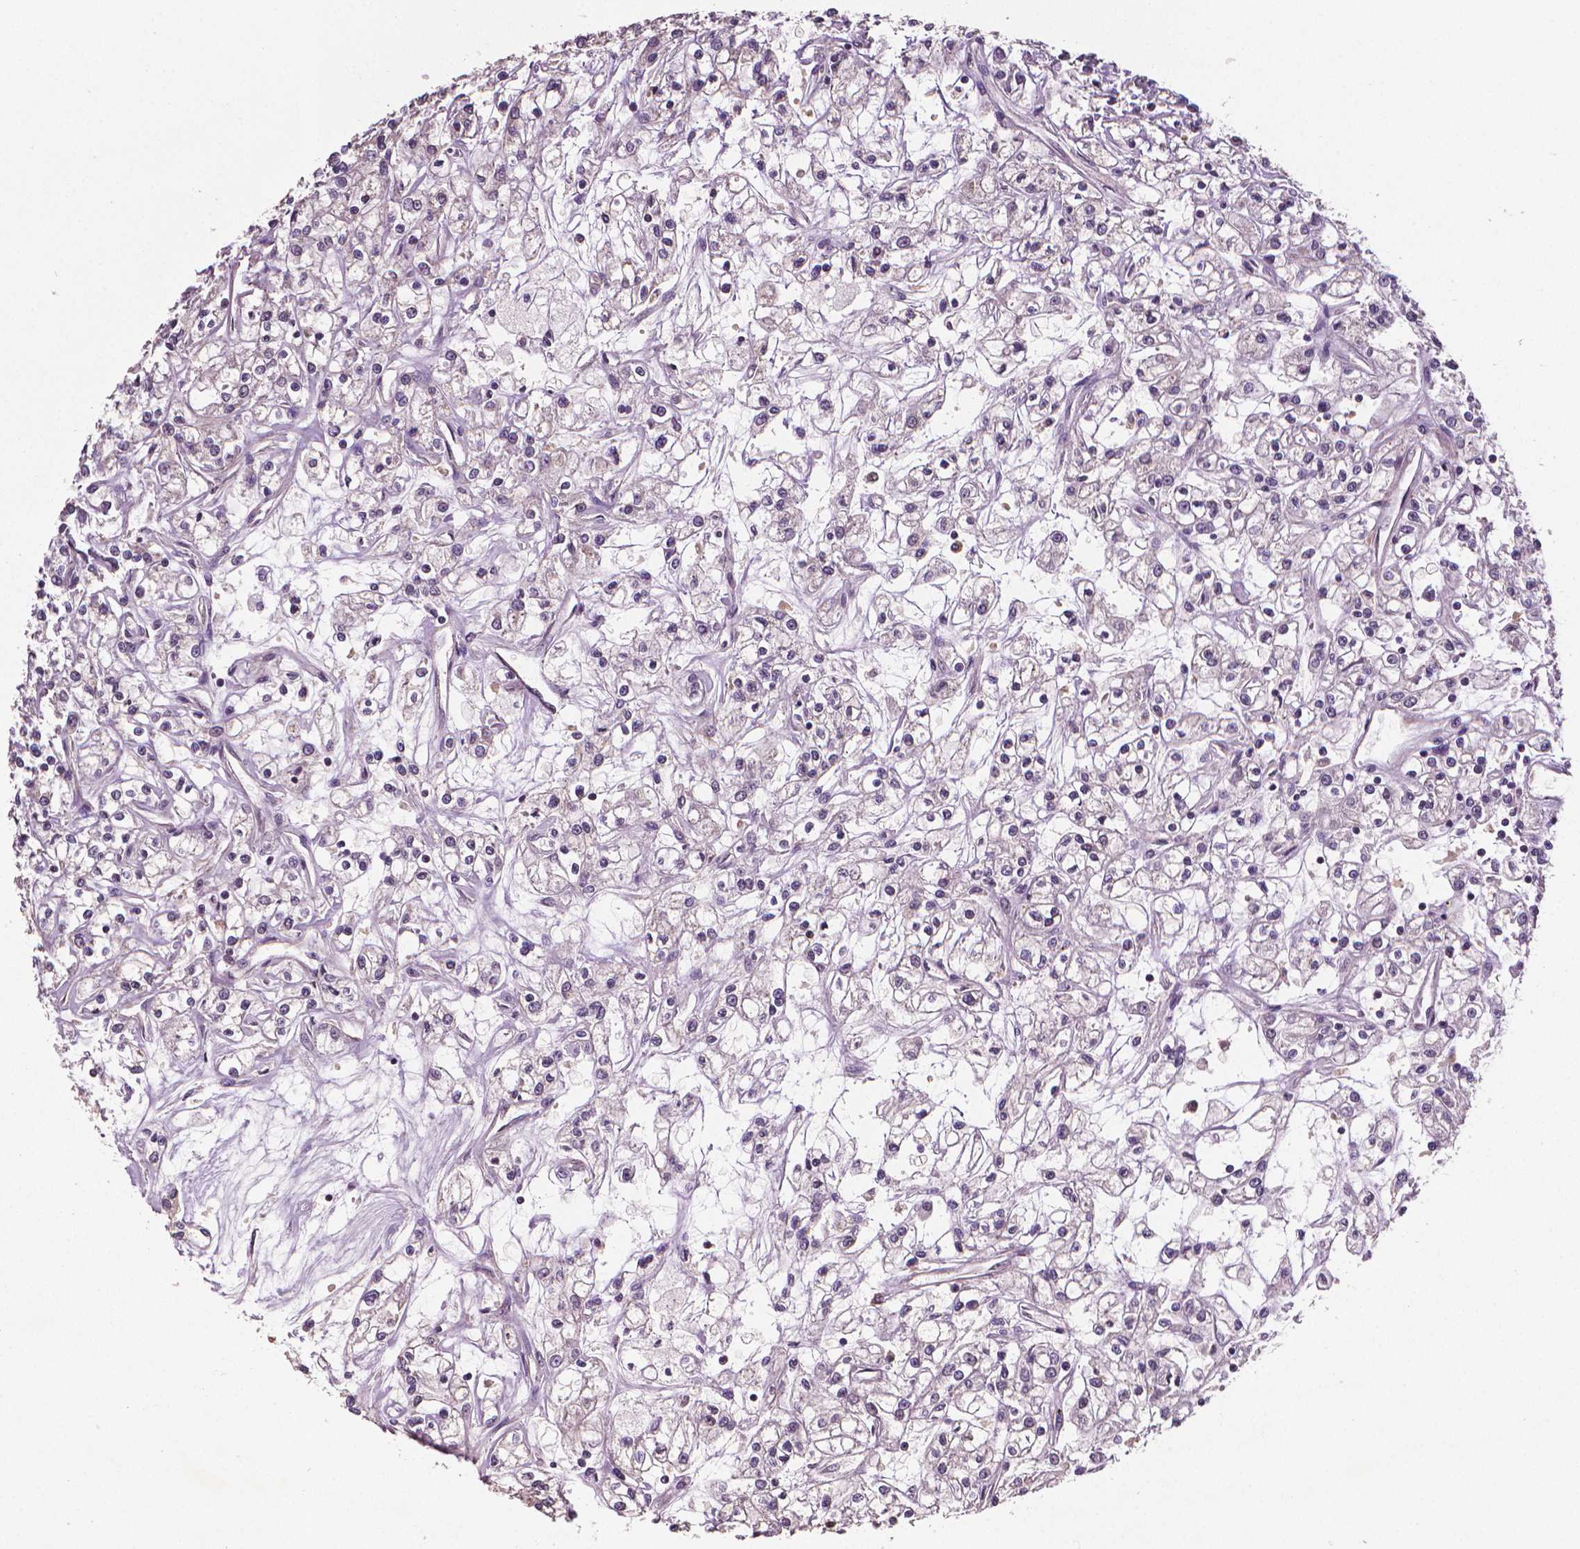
{"staining": {"intensity": "negative", "quantity": "none", "location": "none"}, "tissue": "renal cancer", "cell_type": "Tumor cells", "image_type": "cancer", "snomed": [{"axis": "morphology", "description": "Adenocarcinoma, NOS"}, {"axis": "topography", "description": "Kidney"}], "caption": "This is an IHC photomicrograph of renal cancer (adenocarcinoma). There is no expression in tumor cells.", "gene": "STAT3", "patient": {"sex": "female", "age": 59}}